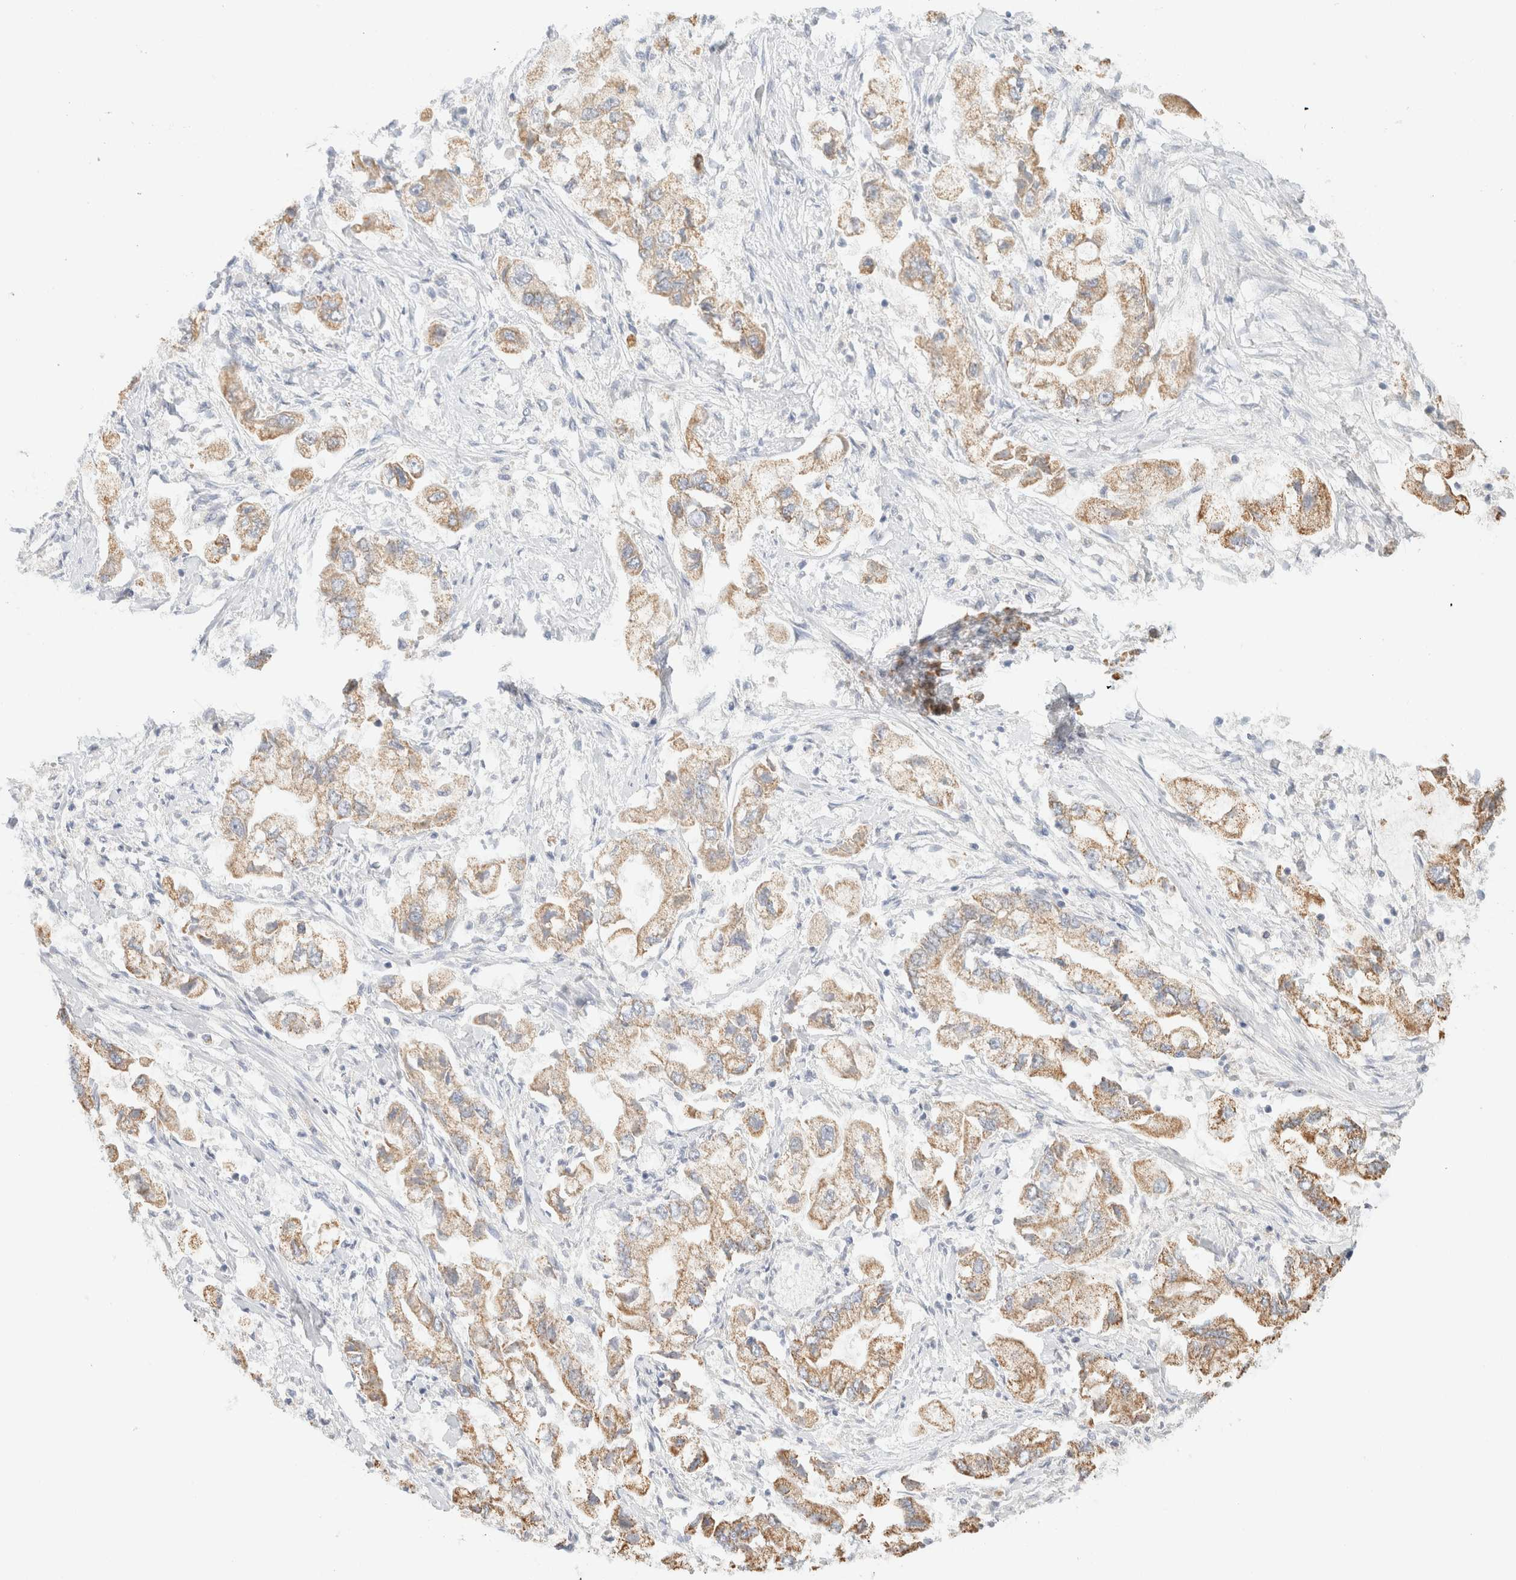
{"staining": {"intensity": "moderate", "quantity": ">75%", "location": "cytoplasmic/membranous"}, "tissue": "stomach cancer", "cell_type": "Tumor cells", "image_type": "cancer", "snomed": [{"axis": "morphology", "description": "Normal tissue, NOS"}, {"axis": "morphology", "description": "Adenocarcinoma, NOS"}, {"axis": "topography", "description": "Stomach"}], "caption": "Immunohistochemistry photomicrograph of neoplastic tissue: stomach cancer (adenocarcinoma) stained using immunohistochemistry exhibits medium levels of moderate protein expression localized specifically in the cytoplasmic/membranous of tumor cells, appearing as a cytoplasmic/membranous brown color.", "gene": "HDHD3", "patient": {"sex": "male", "age": 62}}